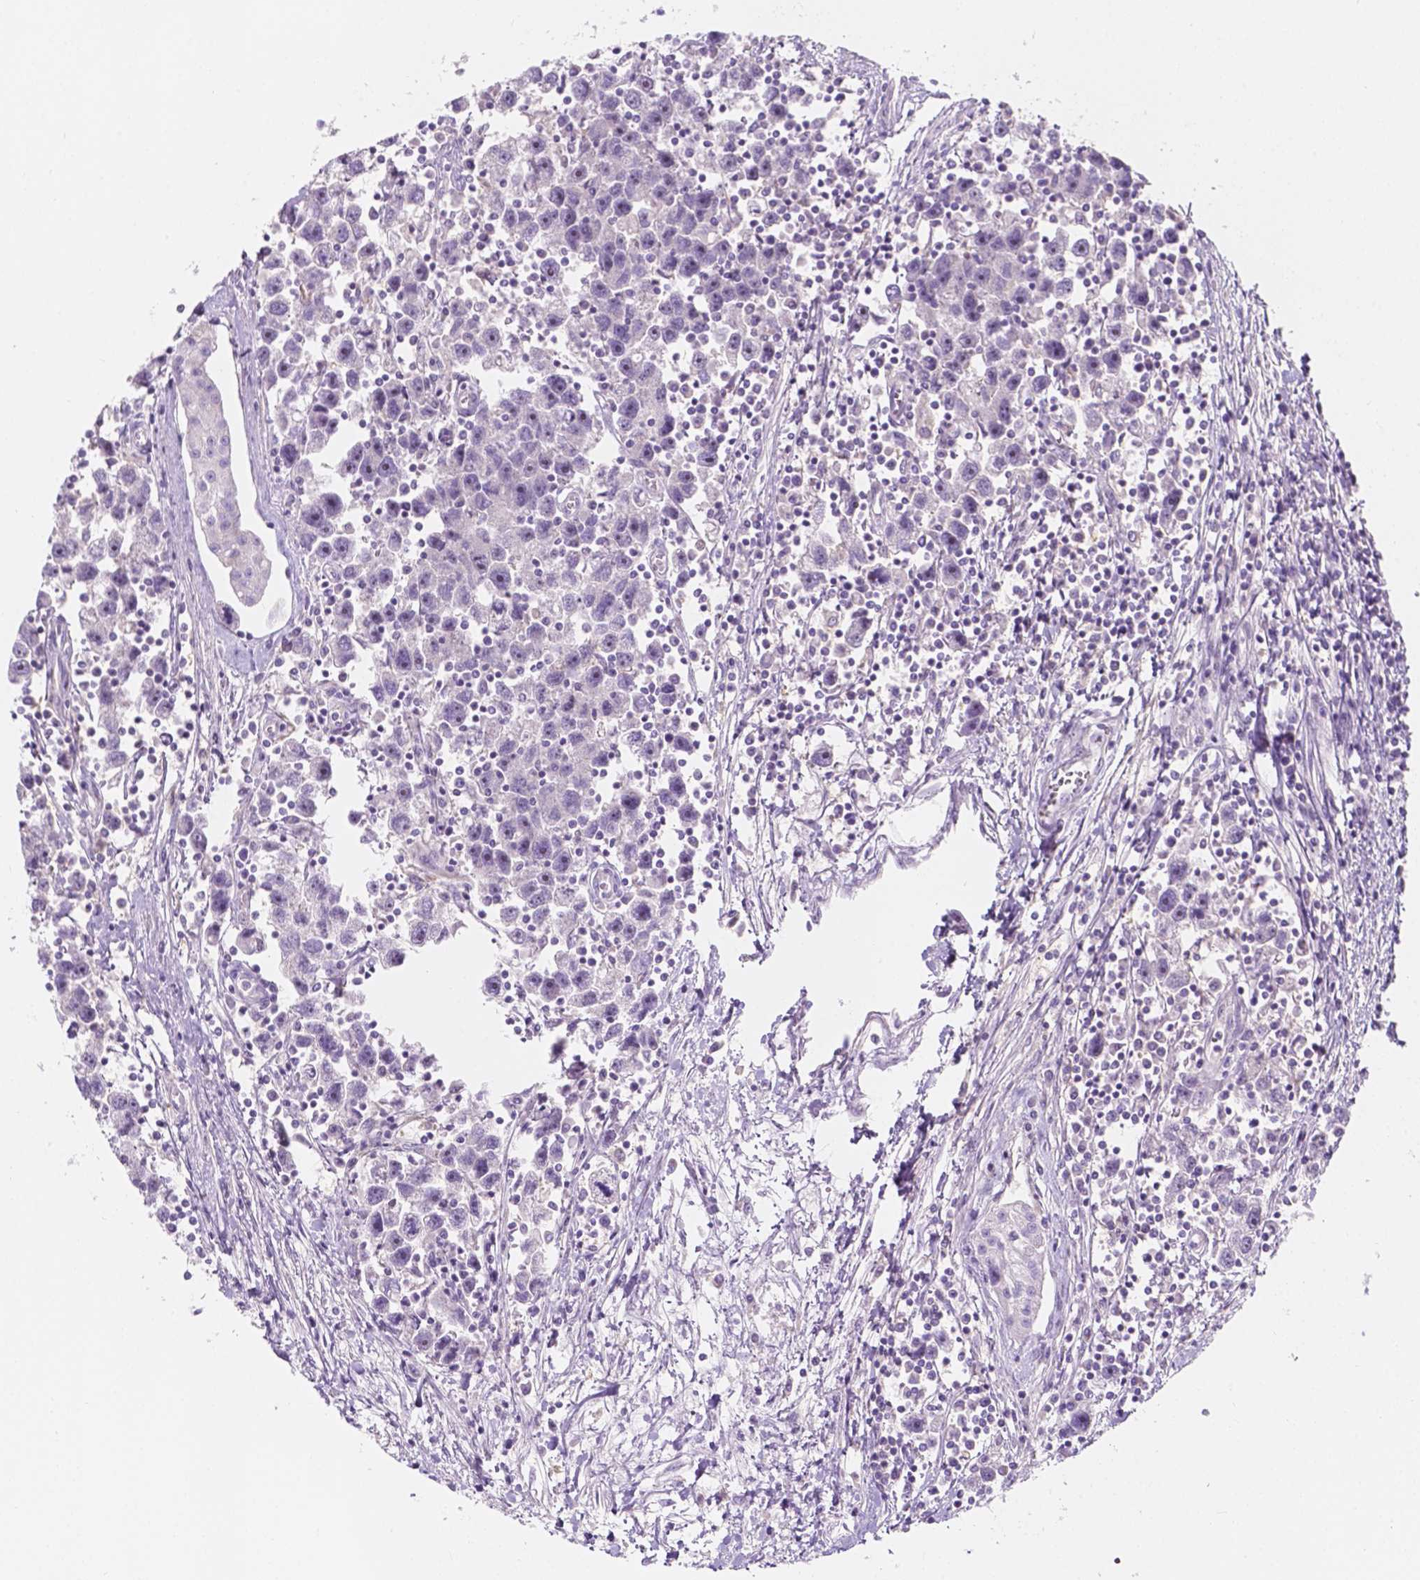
{"staining": {"intensity": "negative", "quantity": "none", "location": "none"}, "tissue": "testis cancer", "cell_type": "Tumor cells", "image_type": "cancer", "snomed": [{"axis": "morphology", "description": "Seminoma, NOS"}, {"axis": "topography", "description": "Testis"}], "caption": "The micrograph demonstrates no significant staining in tumor cells of testis seminoma.", "gene": "SIRT2", "patient": {"sex": "male", "age": 30}}